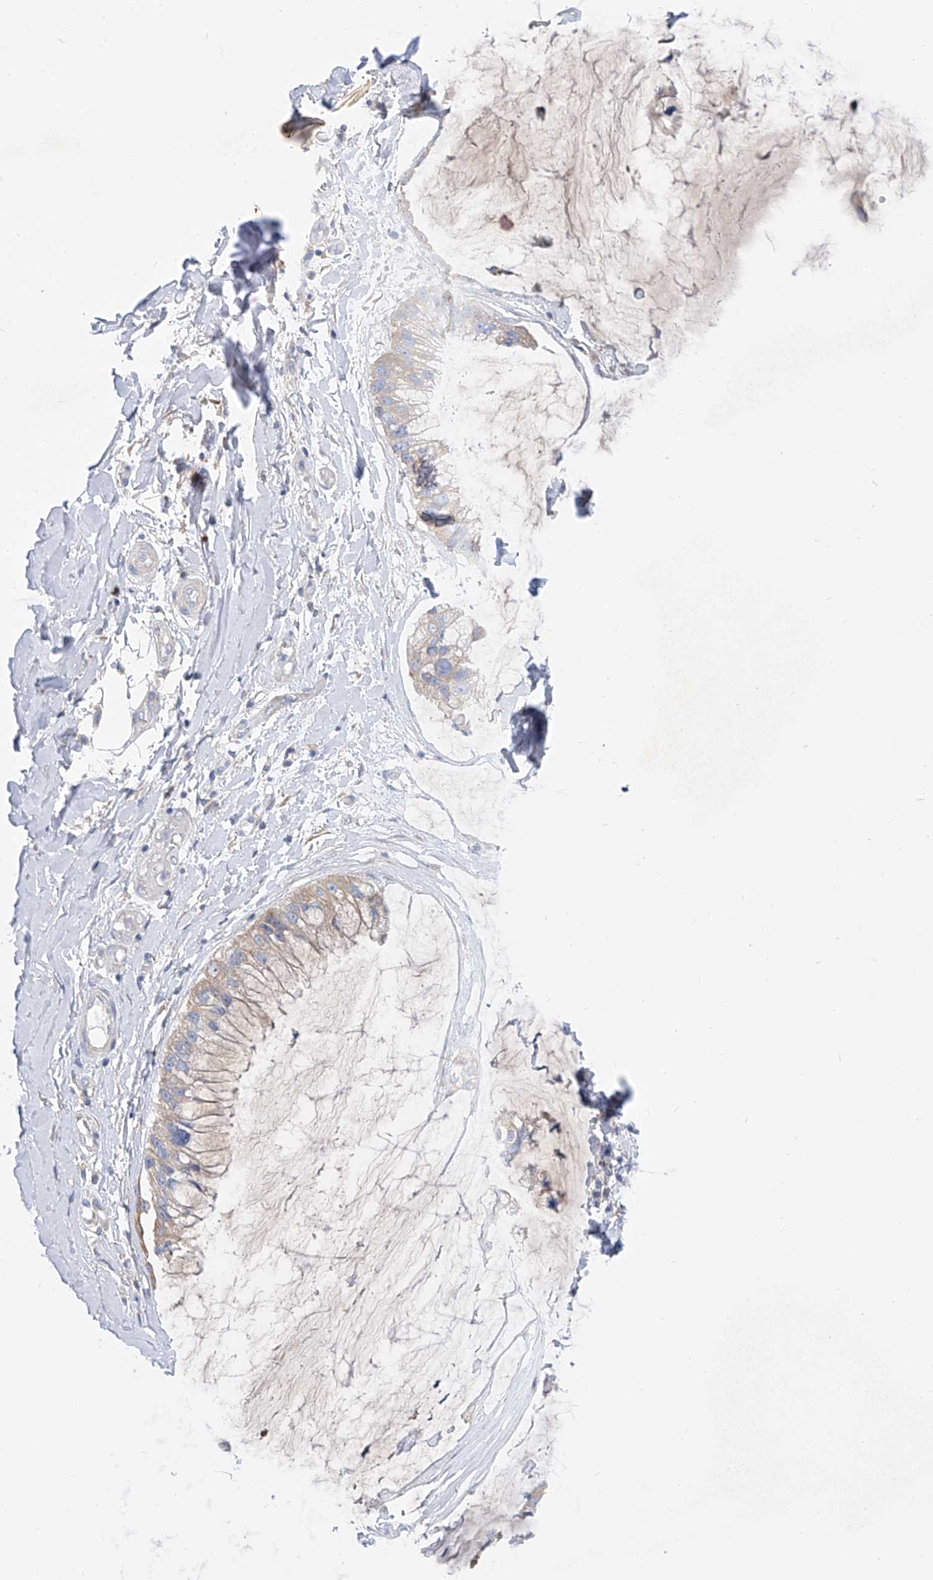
{"staining": {"intensity": "negative", "quantity": "none", "location": "none"}, "tissue": "ovarian cancer", "cell_type": "Tumor cells", "image_type": "cancer", "snomed": [{"axis": "morphology", "description": "Cystadenocarcinoma, mucinous, NOS"}, {"axis": "topography", "description": "Ovary"}], "caption": "The micrograph exhibits no significant staining in tumor cells of mucinous cystadenocarcinoma (ovarian).", "gene": "UFL1", "patient": {"sex": "female", "age": 39}}